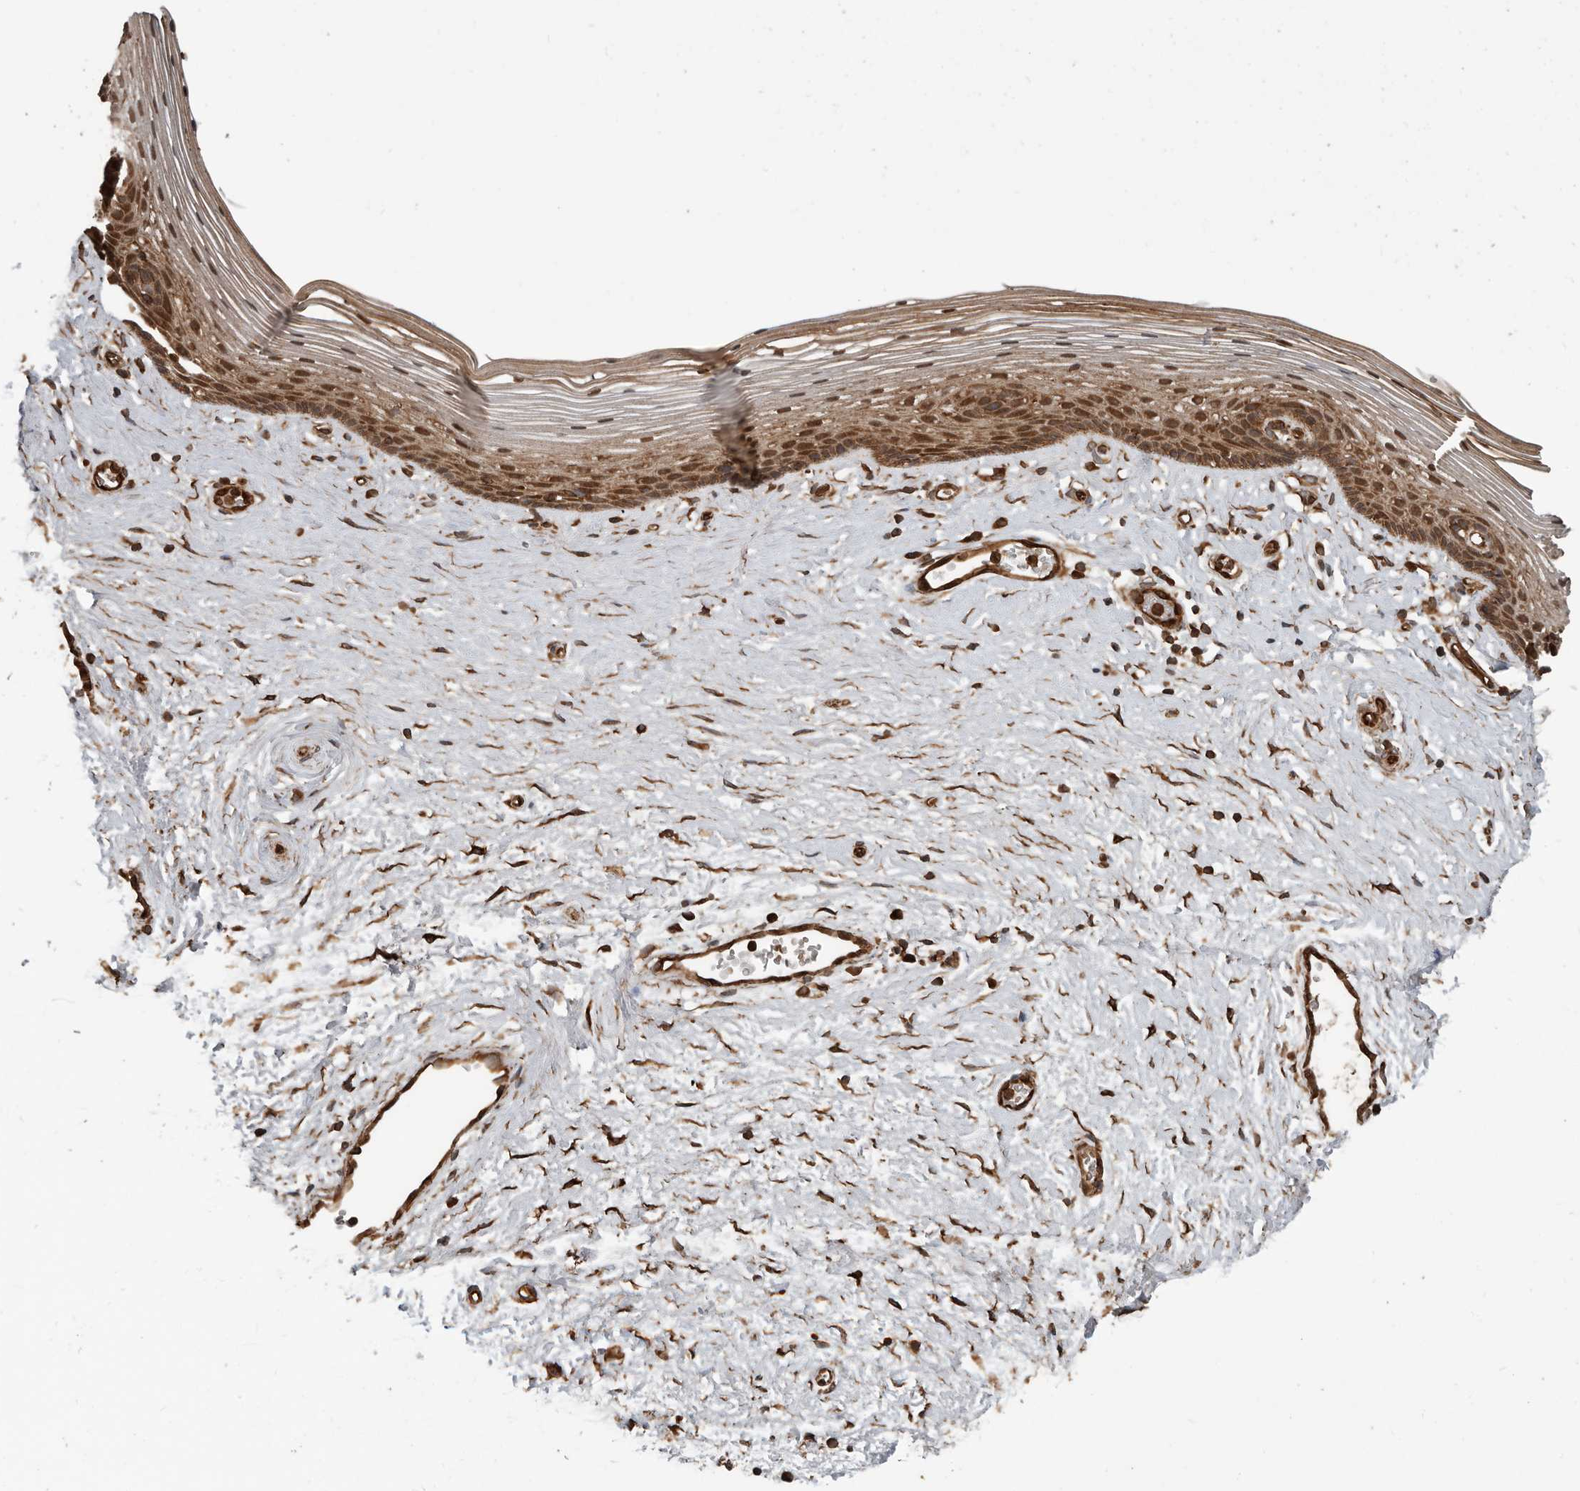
{"staining": {"intensity": "moderate", "quantity": ">75%", "location": "cytoplasmic/membranous"}, "tissue": "vagina", "cell_type": "Squamous epithelial cells", "image_type": "normal", "snomed": [{"axis": "morphology", "description": "Normal tissue, NOS"}, {"axis": "topography", "description": "Vagina"}], "caption": "Moderate cytoplasmic/membranous protein staining is seen in about >75% of squamous epithelial cells in vagina.", "gene": "YOD1", "patient": {"sex": "female", "age": 46}}